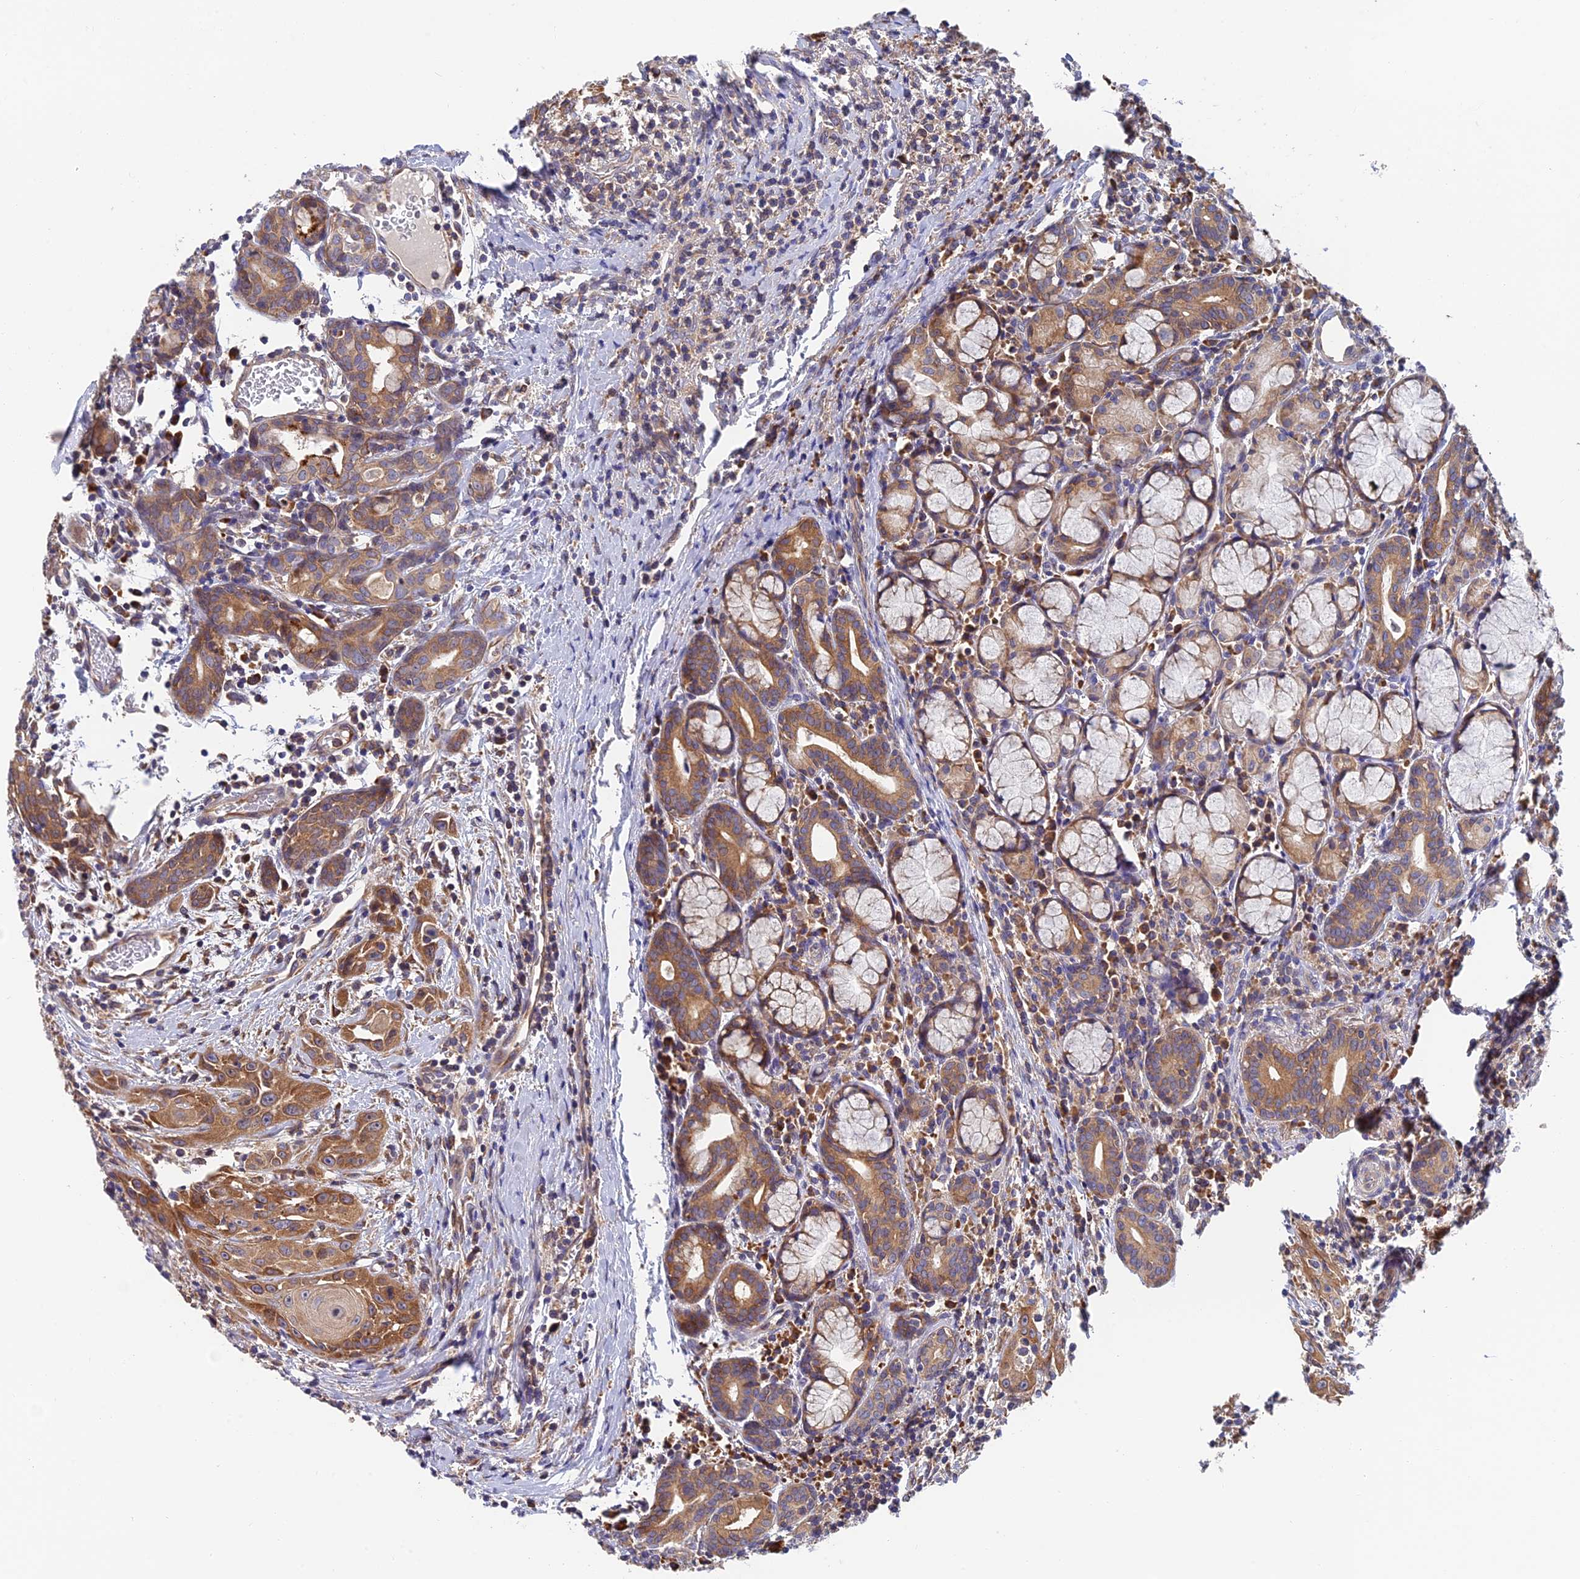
{"staining": {"intensity": "moderate", "quantity": ">75%", "location": "cytoplasmic/membranous"}, "tissue": "head and neck cancer", "cell_type": "Tumor cells", "image_type": "cancer", "snomed": [{"axis": "morphology", "description": "Squamous cell carcinoma, NOS"}, {"axis": "topography", "description": "Oral tissue"}, {"axis": "topography", "description": "Head-Neck"}], "caption": "Brown immunohistochemical staining in human head and neck squamous cell carcinoma displays moderate cytoplasmic/membranous staining in about >75% of tumor cells. Using DAB (brown) and hematoxylin (blue) stains, captured at high magnification using brightfield microscopy.", "gene": "IPO5", "patient": {"sex": "female", "age": 50}}